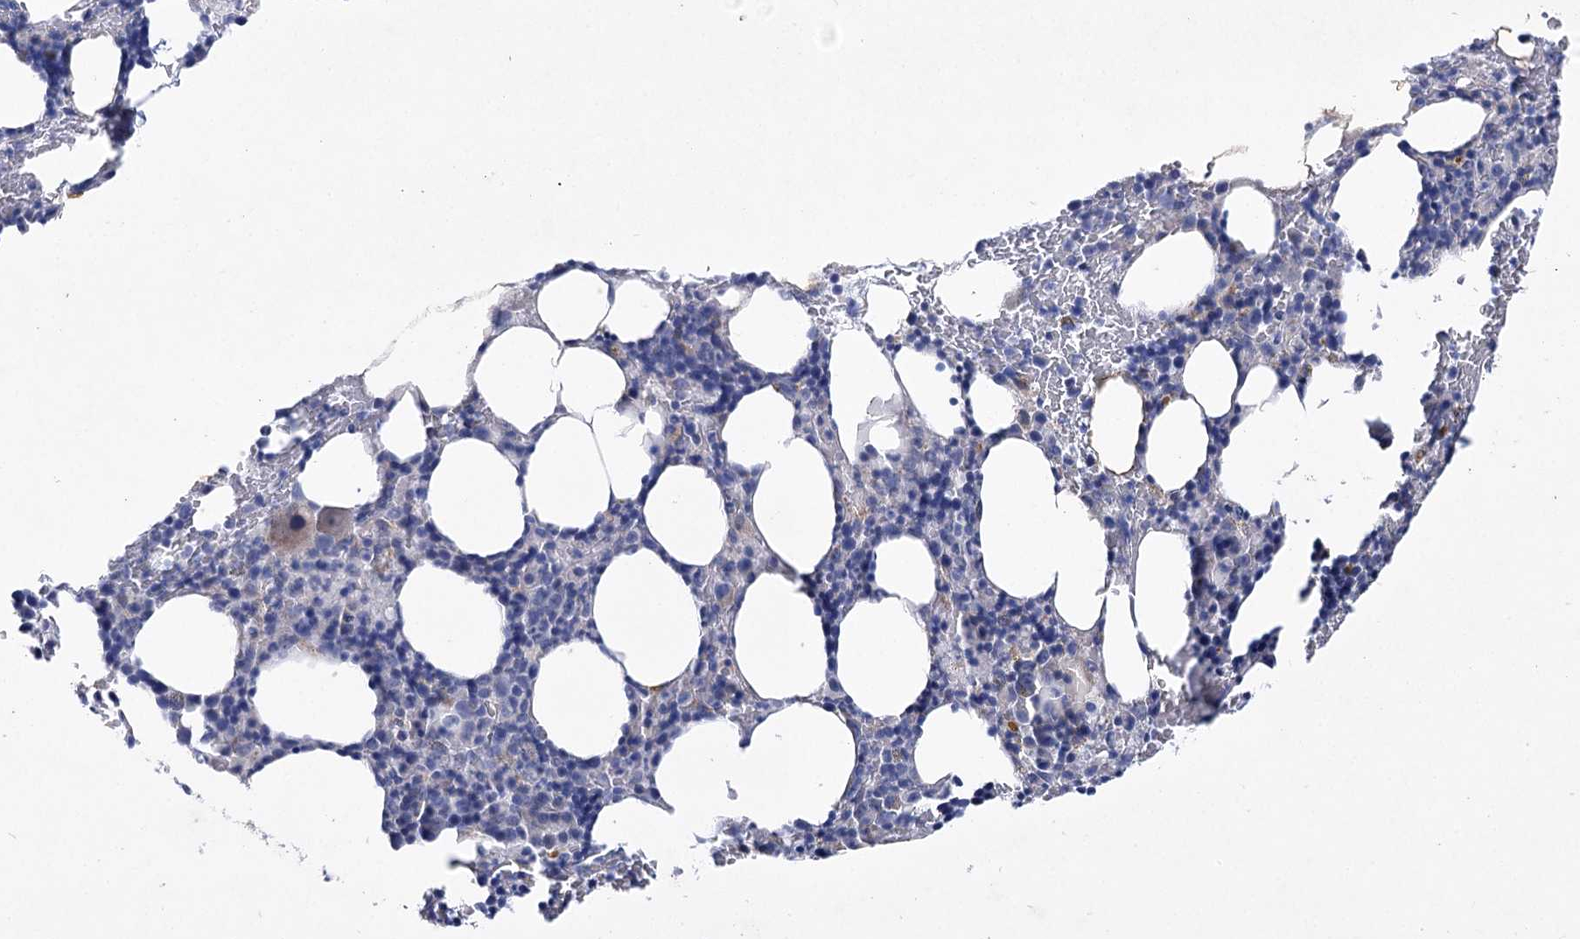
{"staining": {"intensity": "negative", "quantity": "none", "location": "none"}, "tissue": "bone marrow", "cell_type": "Hematopoietic cells", "image_type": "normal", "snomed": [{"axis": "morphology", "description": "Normal tissue, NOS"}, {"axis": "topography", "description": "Bone marrow"}], "caption": "An immunohistochemistry photomicrograph of unremarkable bone marrow is shown. There is no staining in hematopoietic cells of bone marrow.", "gene": "LRRC14B", "patient": {"sex": "male", "age": 62}}